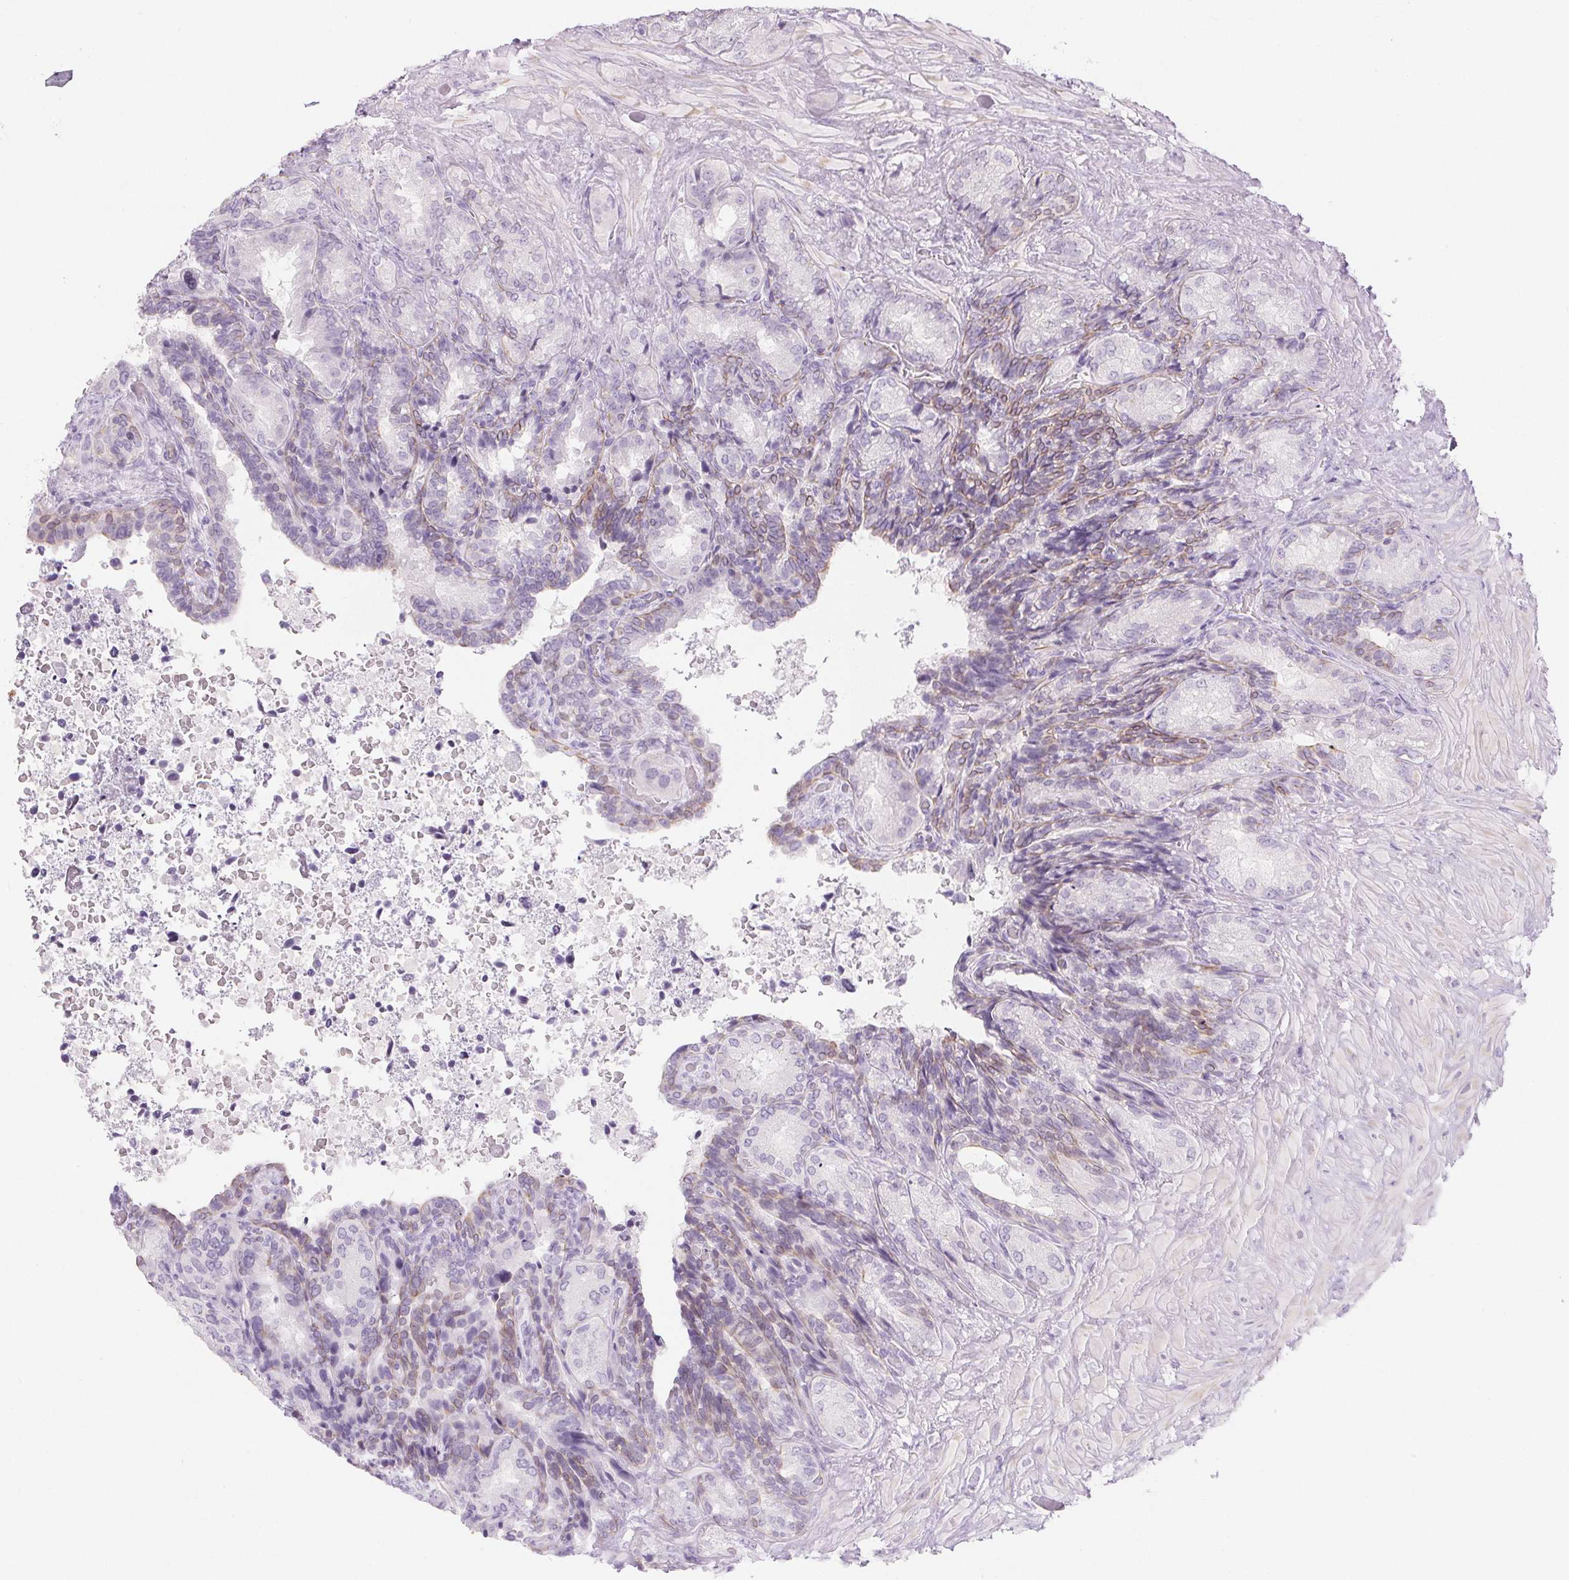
{"staining": {"intensity": "weak", "quantity": "<25%", "location": "cytoplasmic/membranous"}, "tissue": "seminal vesicle", "cell_type": "Glandular cells", "image_type": "normal", "snomed": [{"axis": "morphology", "description": "Normal tissue, NOS"}, {"axis": "topography", "description": "Seminal veicle"}], "caption": "The histopathology image demonstrates no staining of glandular cells in benign seminal vesicle.", "gene": "PI3", "patient": {"sex": "male", "age": 68}}